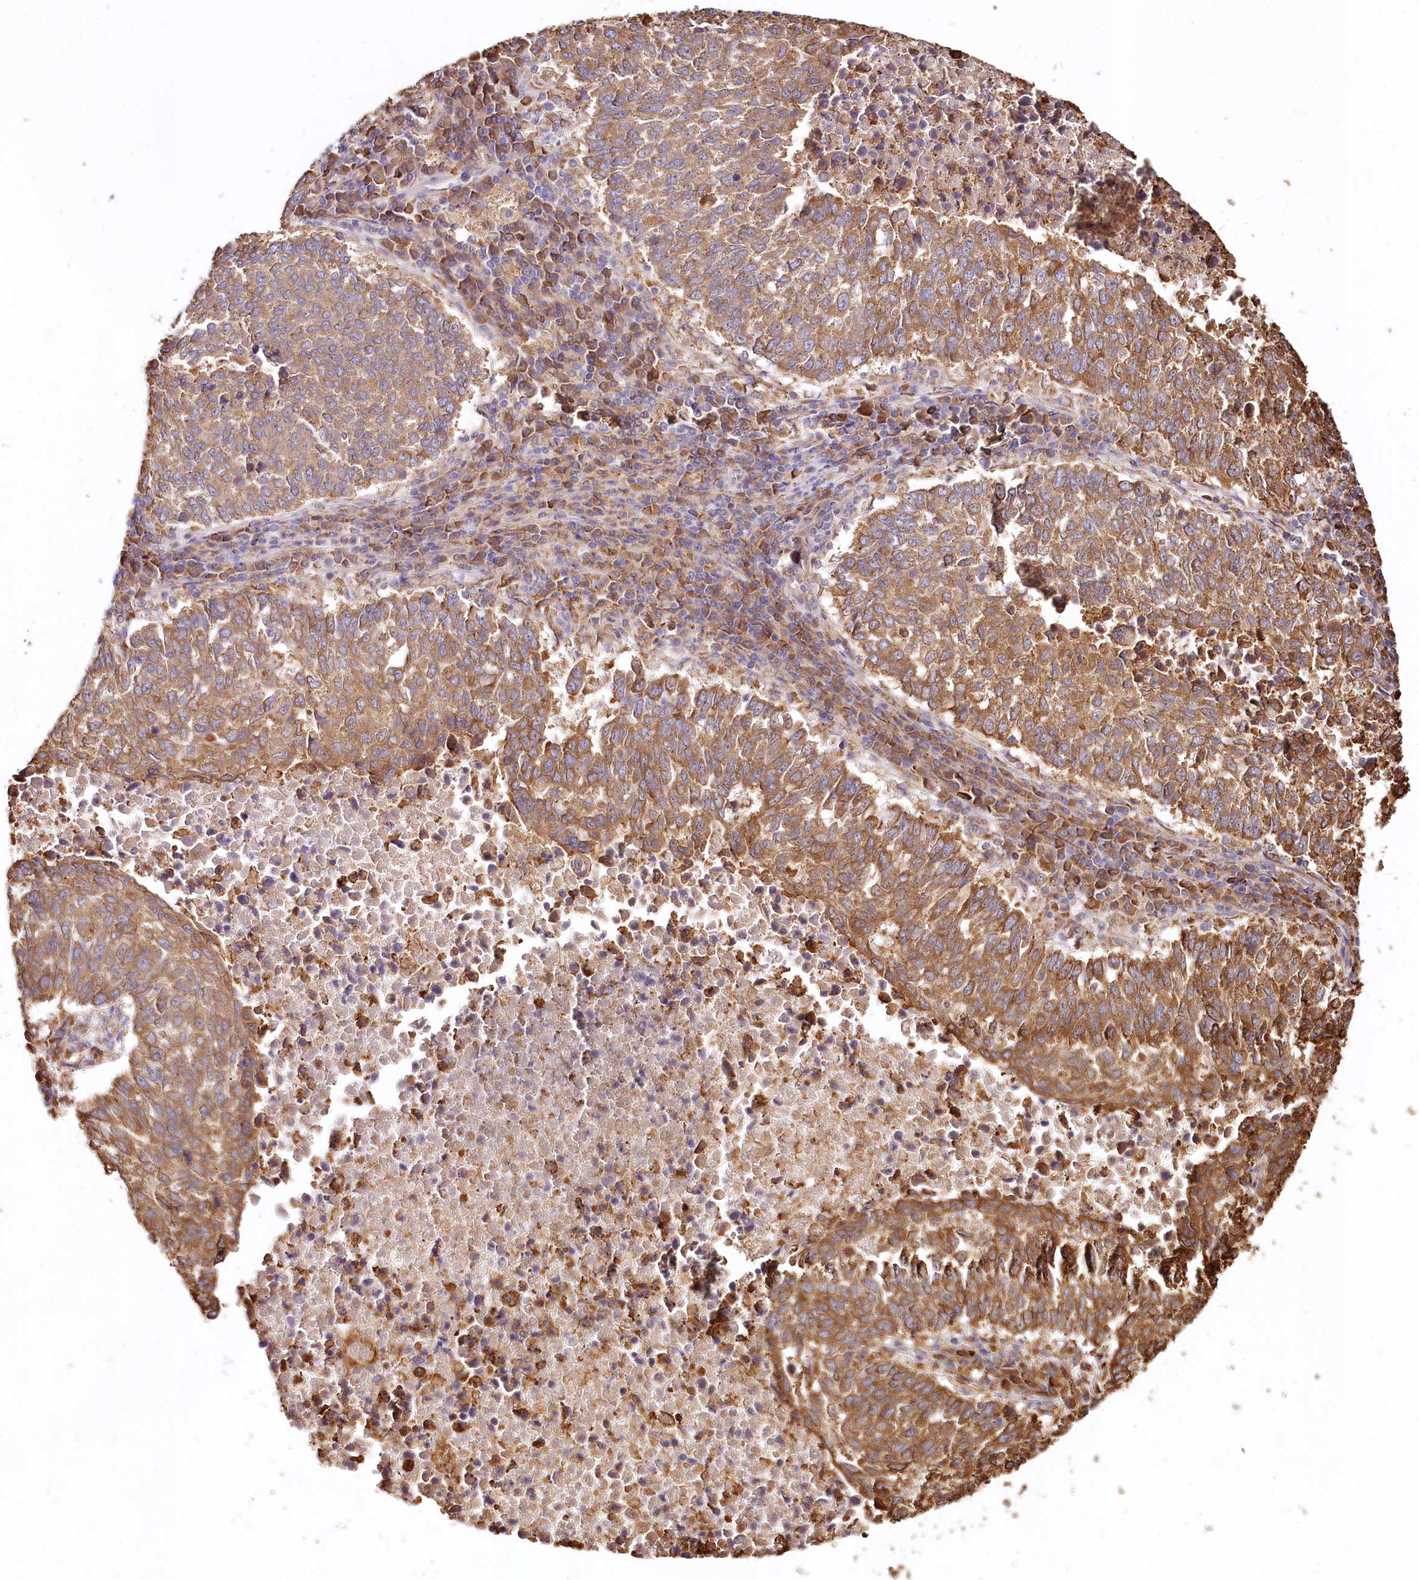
{"staining": {"intensity": "strong", "quantity": ">75%", "location": "cytoplasmic/membranous"}, "tissue": "lung cancer", "cell_type": "Tumor cells", "image_type": "cancer", "snomed": [{"axis": "morphology", "description": "Squamous cell carcinoma, NOS"}, {"axis": "topography", "description": "Lung"}], "caption": "Lung squamous cell carcinoma stained with immunohistochemistry (IHC) displays strong cytoplasmic/membranous staining in approximately >75% of tumor cells. (Stains: DAB (3,3'-diaminobenzidine) in brown, nuclei in blue, Microscopy: brightfield microscopy at high magnification).", "gene": "VEGFA", "patient": {"sex": "male", "age": 73}}